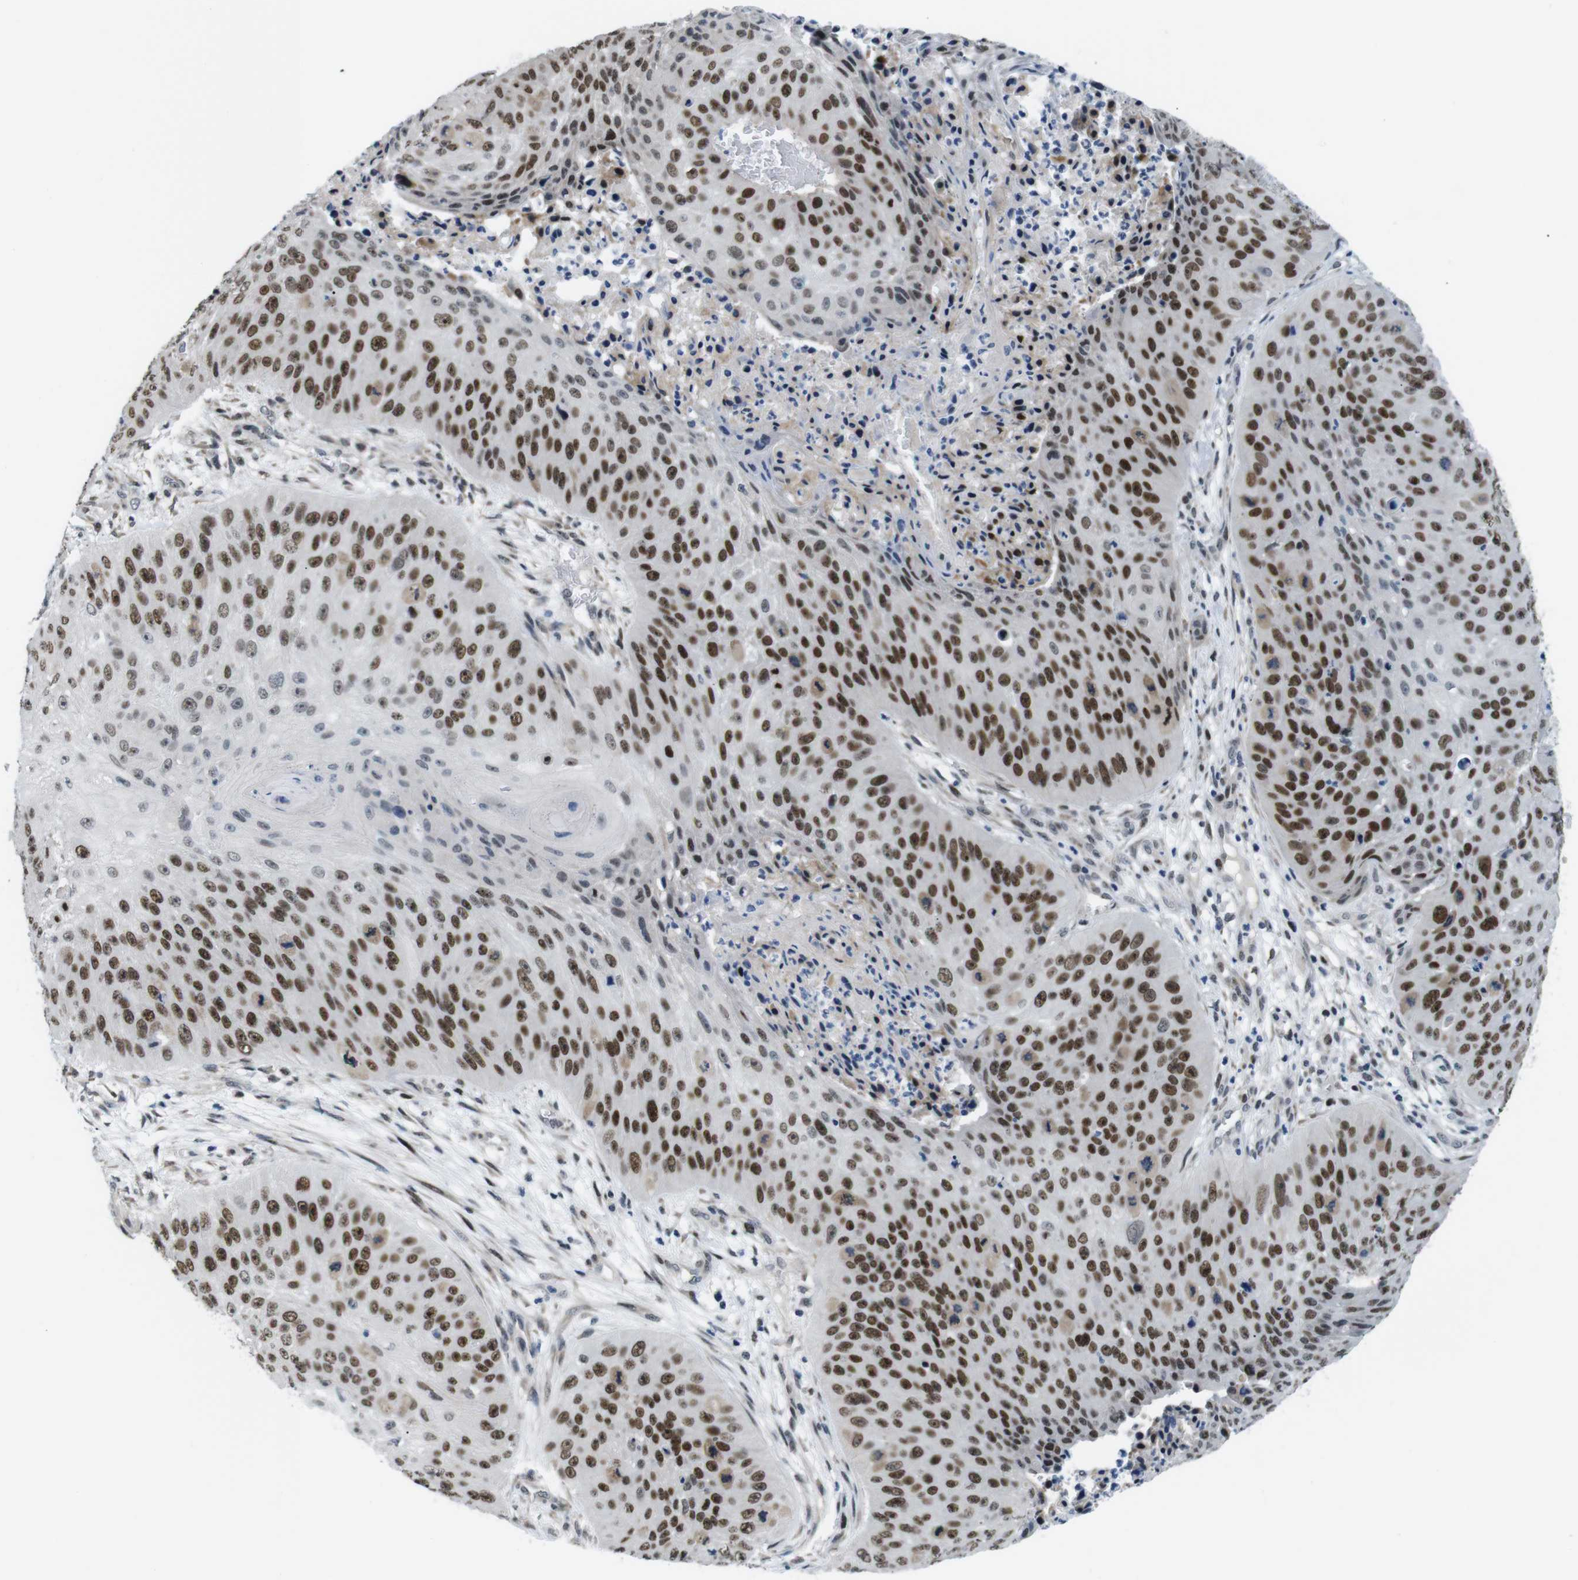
{"staining": {"intensity": "strong", "quantity": ">75%", "location": "nuclear"}, "tissue": "skin cancer", "cell_type": "Tumor cells", "image_type": "cancer", "snomed": [{"axis": "morphology", "description": "Squamous cell carcinoma, NOS"}, {"axis": "topography", "description": "Skin"}], "caption": "Tumor cells show high levels of strong nuclear expression in approximately >75% of cells in skin cancer.", "gene": "SMCO2", "patient": {"sex": "female", "age": 80}}